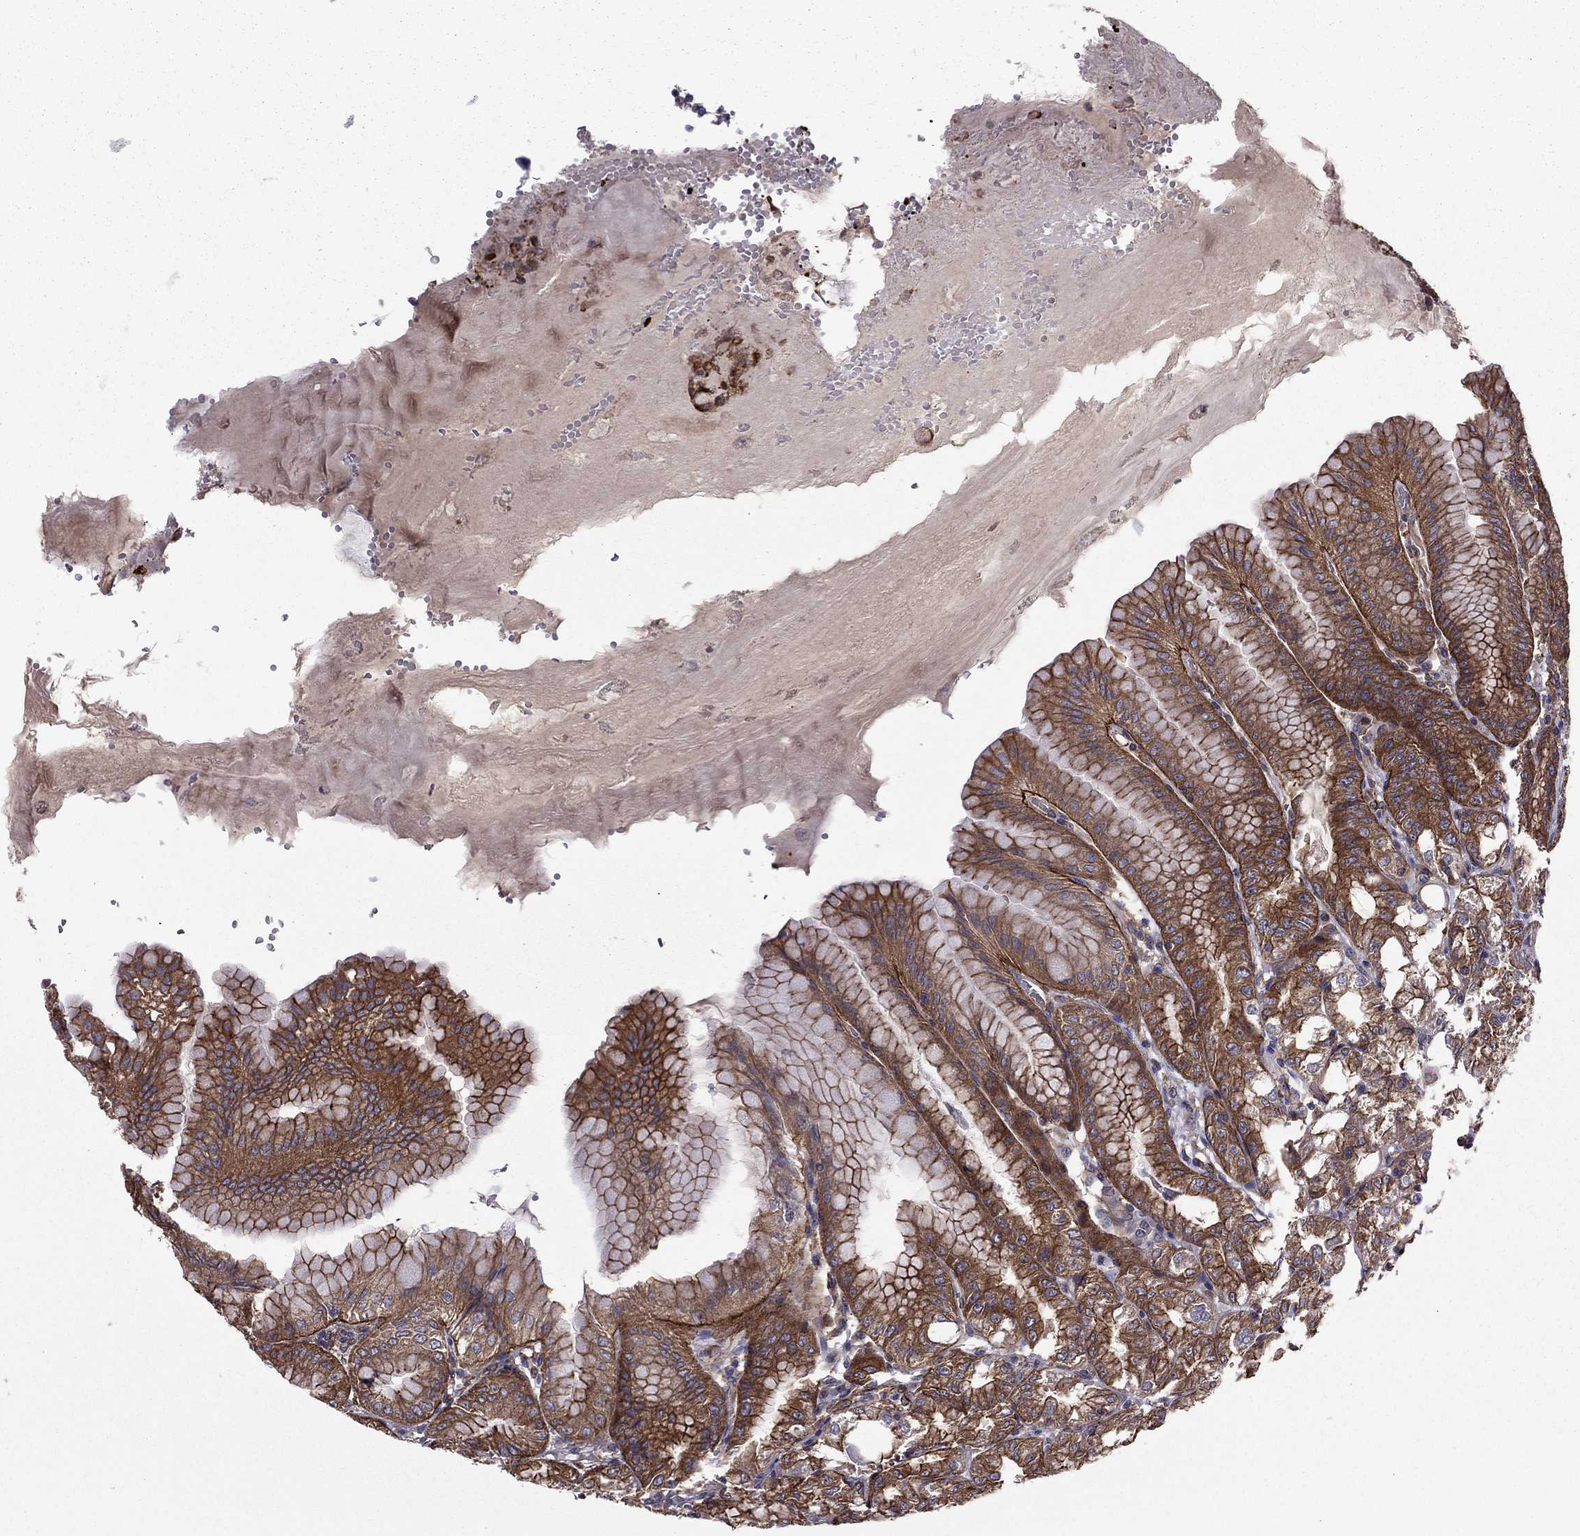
{"staining": {"intensity": "strong", "quantity": "25%-75%", "location": "cytoplasmic/membranous"}, "tissue": "stomach", "cell_type": "Glandular cells", "image_type": "normal", "snomed": [{"axis": "morphology", "description": "Normal tissue, NOS"}, {"axis": "topography", "description": "Stomach"}], "caption": "Strong cytoplasmic/membranous staining for a protein is present in about 25%-75% of glandular cells of normal stomach using immunohistochemistry.", "gene": "SHMT1", "patient": {"sex": "male", "age": 71}}